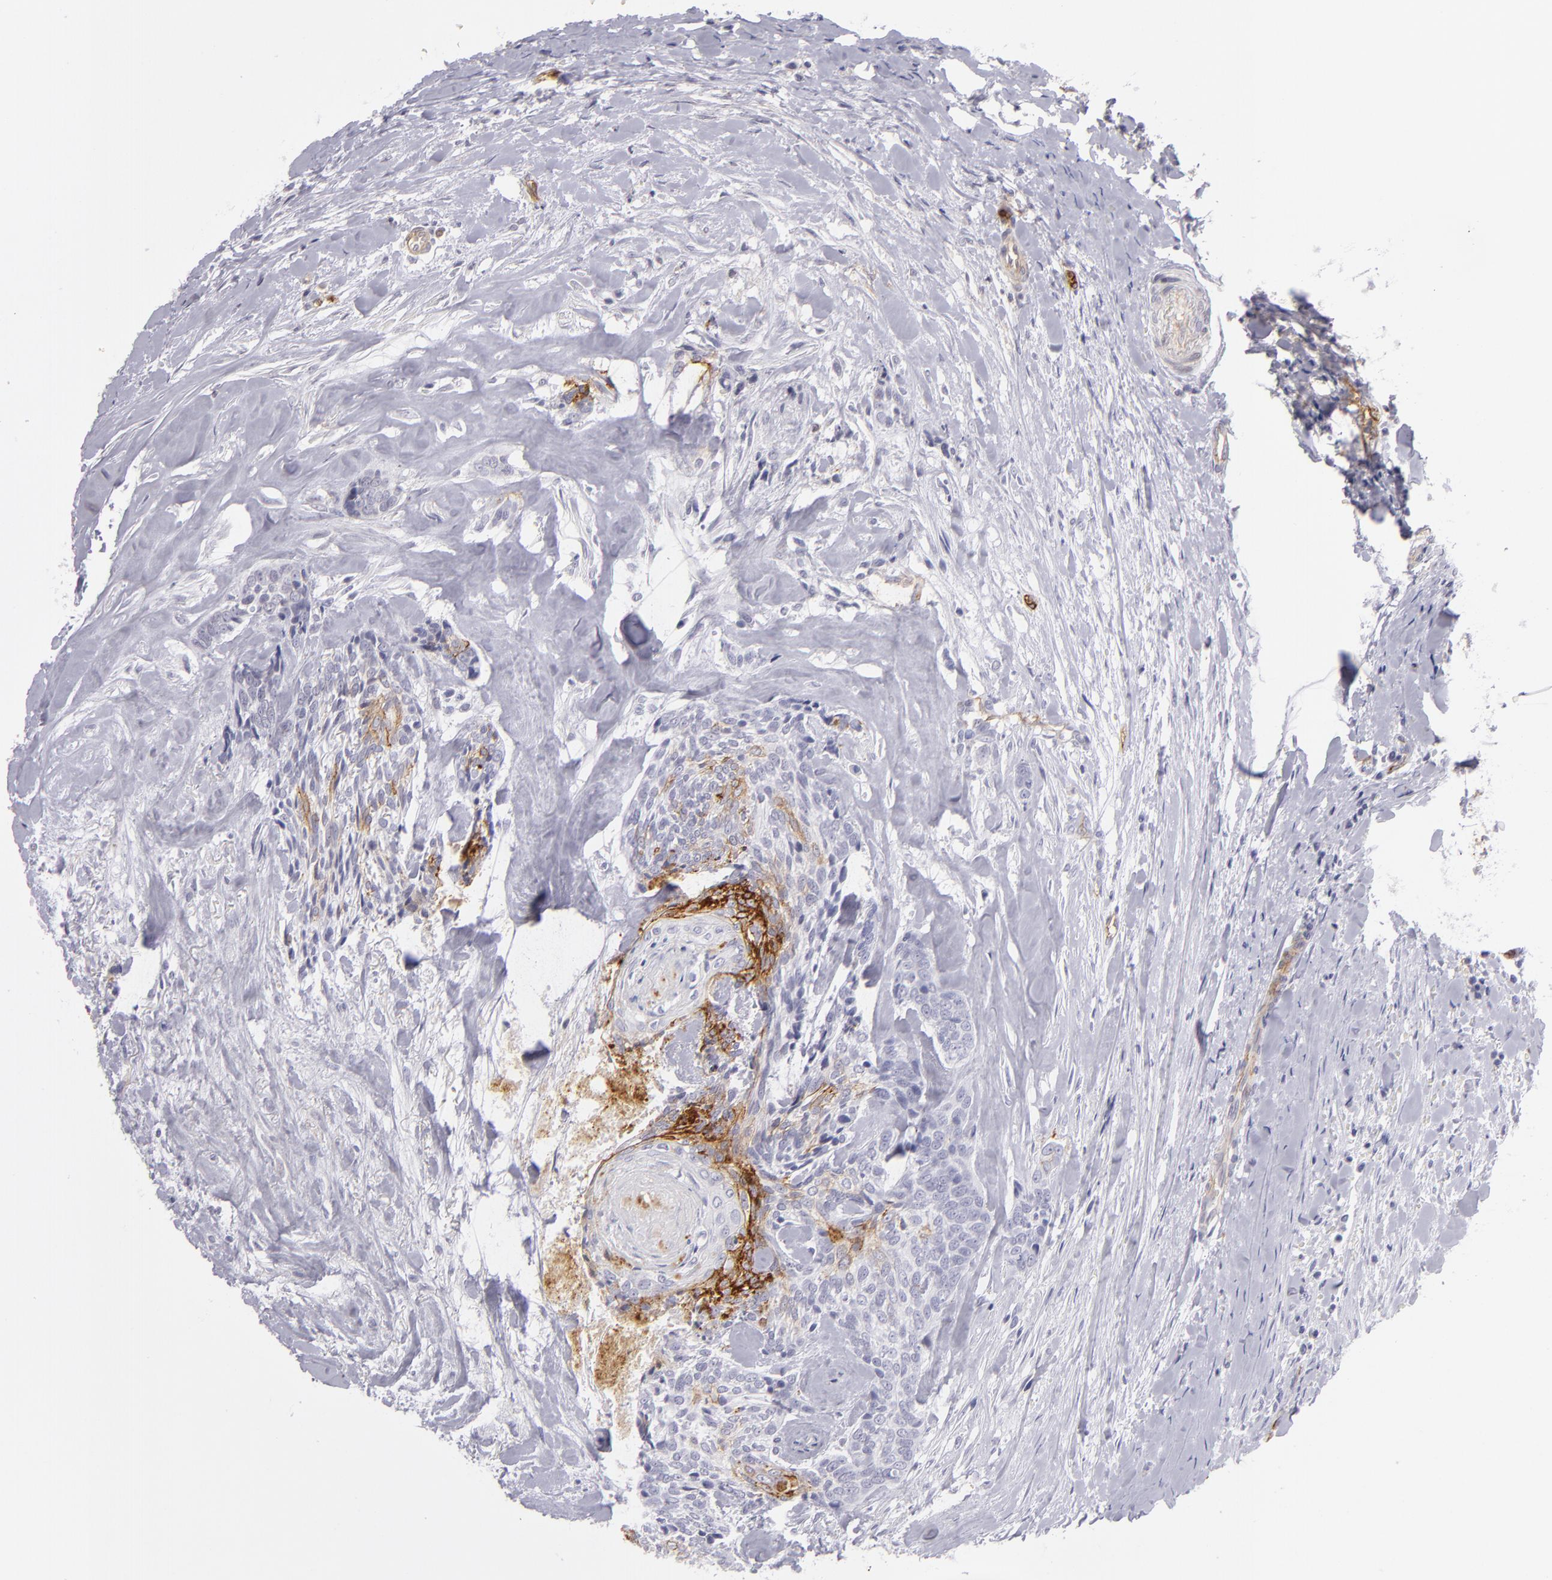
{"staining": {"intensity": "moderate", "quantity": "<25%", "location": "cytoplasmic/membranous"}, "tissue": "head and neck cancer", "cell_type": "Tumor cells", "image_type": "cancer", "snomed": [{"axis": "morphology", "description": "Squamous cell carcinoma, NOS"}, {"axis": "topography", "description": "Salivary gland"}, {"axis": "topography", "description": "Head-Neck"}], "caption": "Head and neck cancer stained for a protein (brown) demonstrates moderate cytoplasmic/membranous positive positivity in about <25% of tumor cells.", "gene": "THBD", "patient": {"sex": "male", "age": 70}}